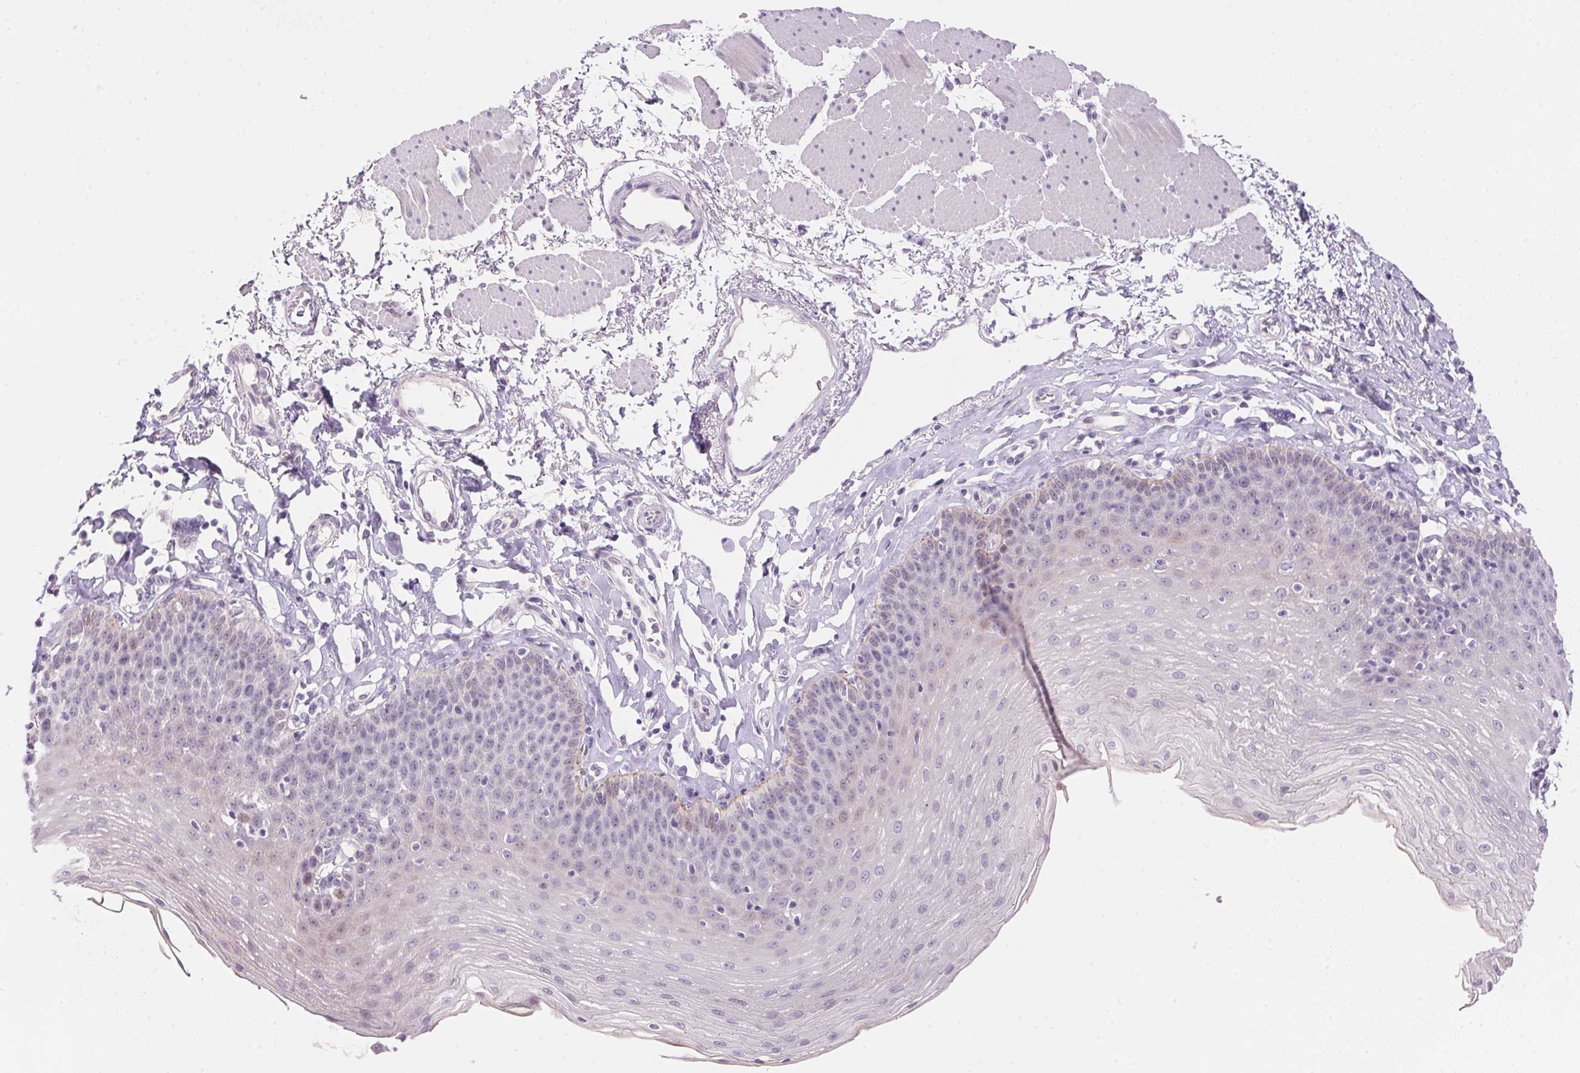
{"staining": {"intensity": "negative", "quantity": "none", "location": "none"}, "tissue": "esophagus", "cell_type": "Squamous epithelial cells", "image_type": "normal", "snomed": [{"axis": "morphology", "description": "Normal tissue, NOS"}, {"axis": "topography", "description": "Esophagus"}], "caption": "Micrograph shows no significant protein expression in squamous epithelial cells of benign esophagus.", "gene": "TEKT1", "patient": {"sex": "female", "age": 81}}